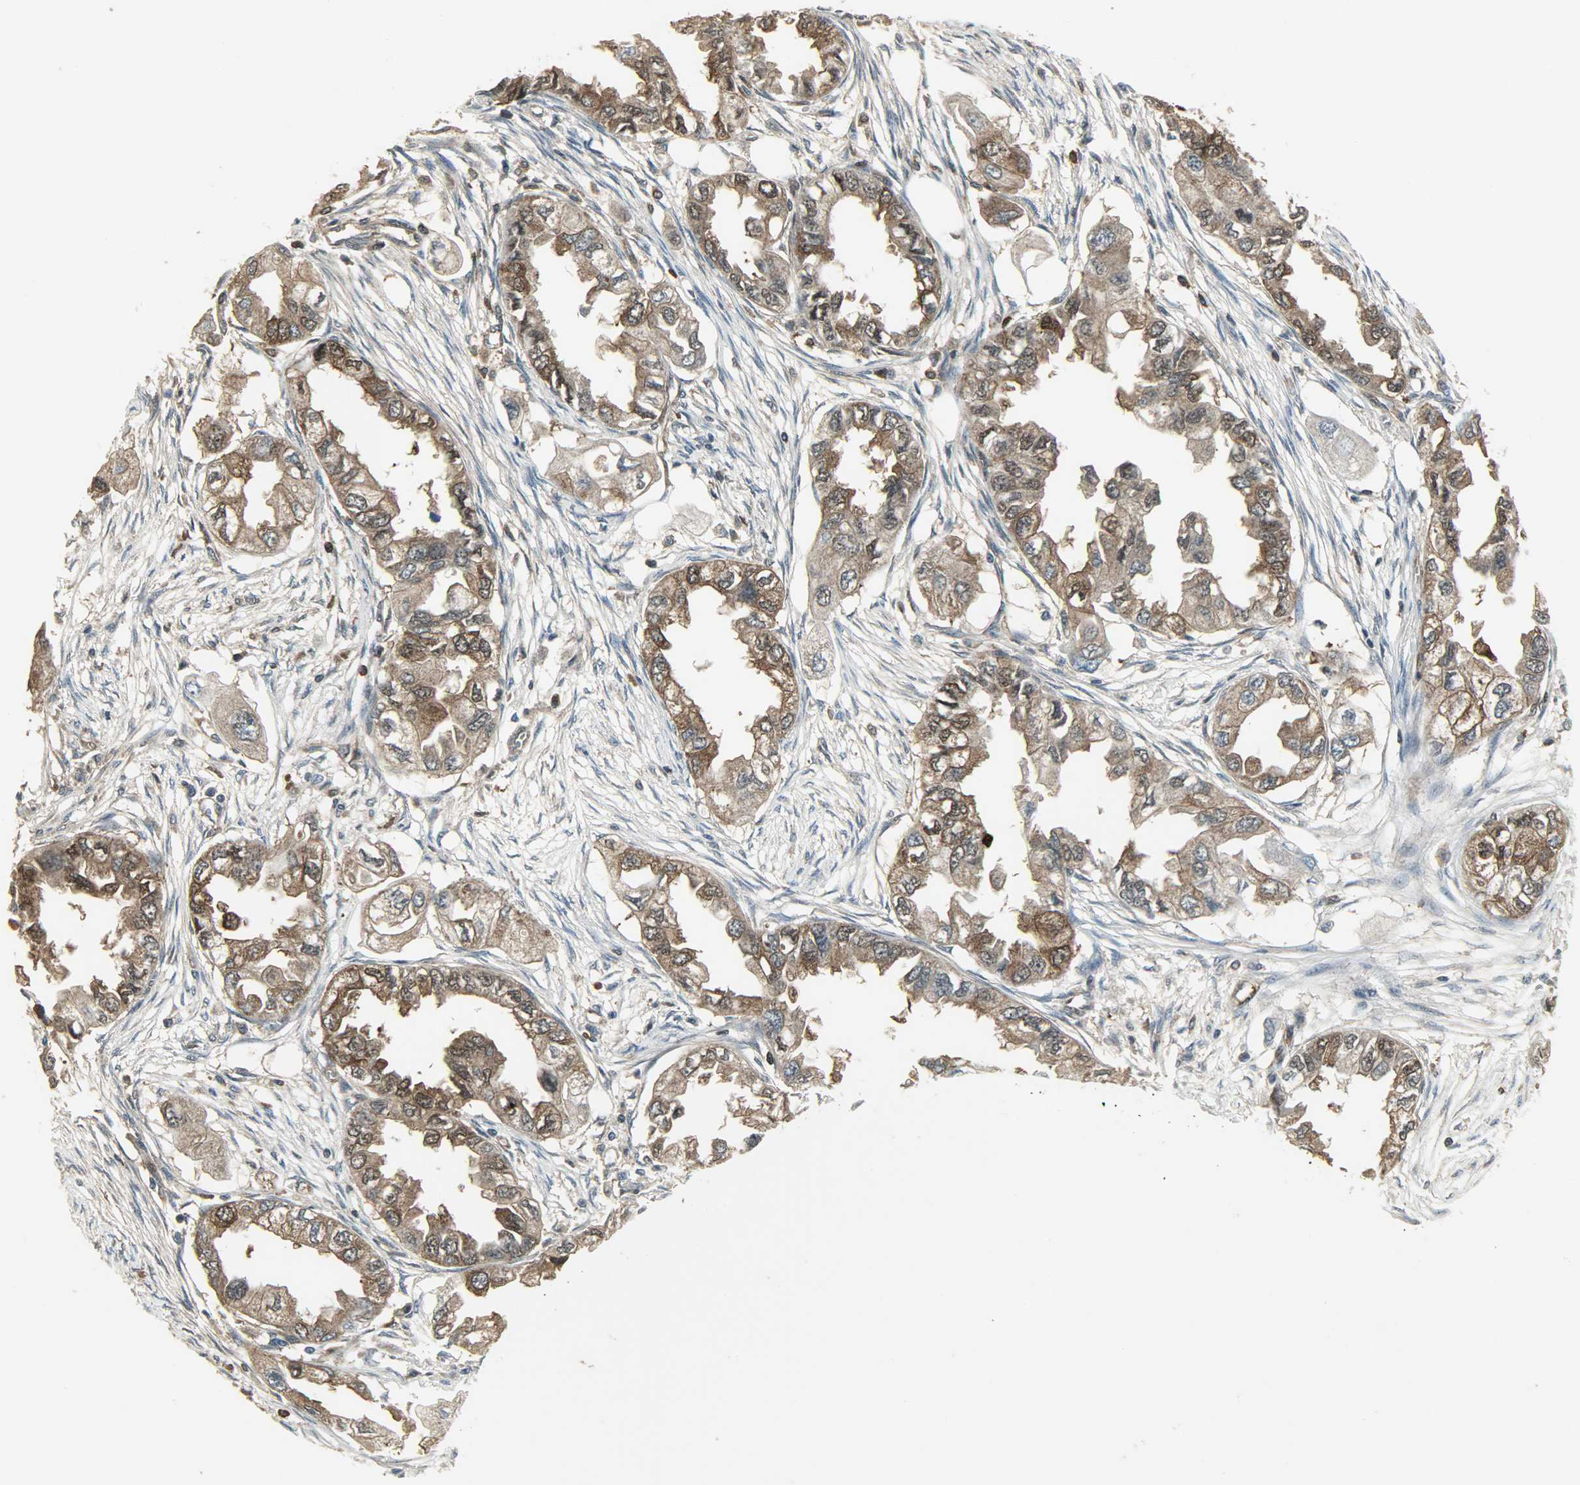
{"staining": {"intensity": "strong", "quantity": ">75%", "location": "cytoplasmic/membranous,nuclear"}, "tissue": "endometrial cancer", "cell_type": "Tumor cells", "image_type": "cancer", "snomed": [{"axis": "morphology", "description": "Adenocarcinoma, NOS"}, {"axis": "topography", "description": "Endometrium"}], "caption": "A brown stain highlights strong cytoplasmic/membranous and nuclear expression of a protein in endometrial cancer tumor cells. (Stains: DAB (3,3'-diaminobenzidine) in brown, nuclei in blue, Microscopy: brightfield microscopy at high magnification).", "gene": "LDHB", "patient": {"sex": "female", "age": 67}}